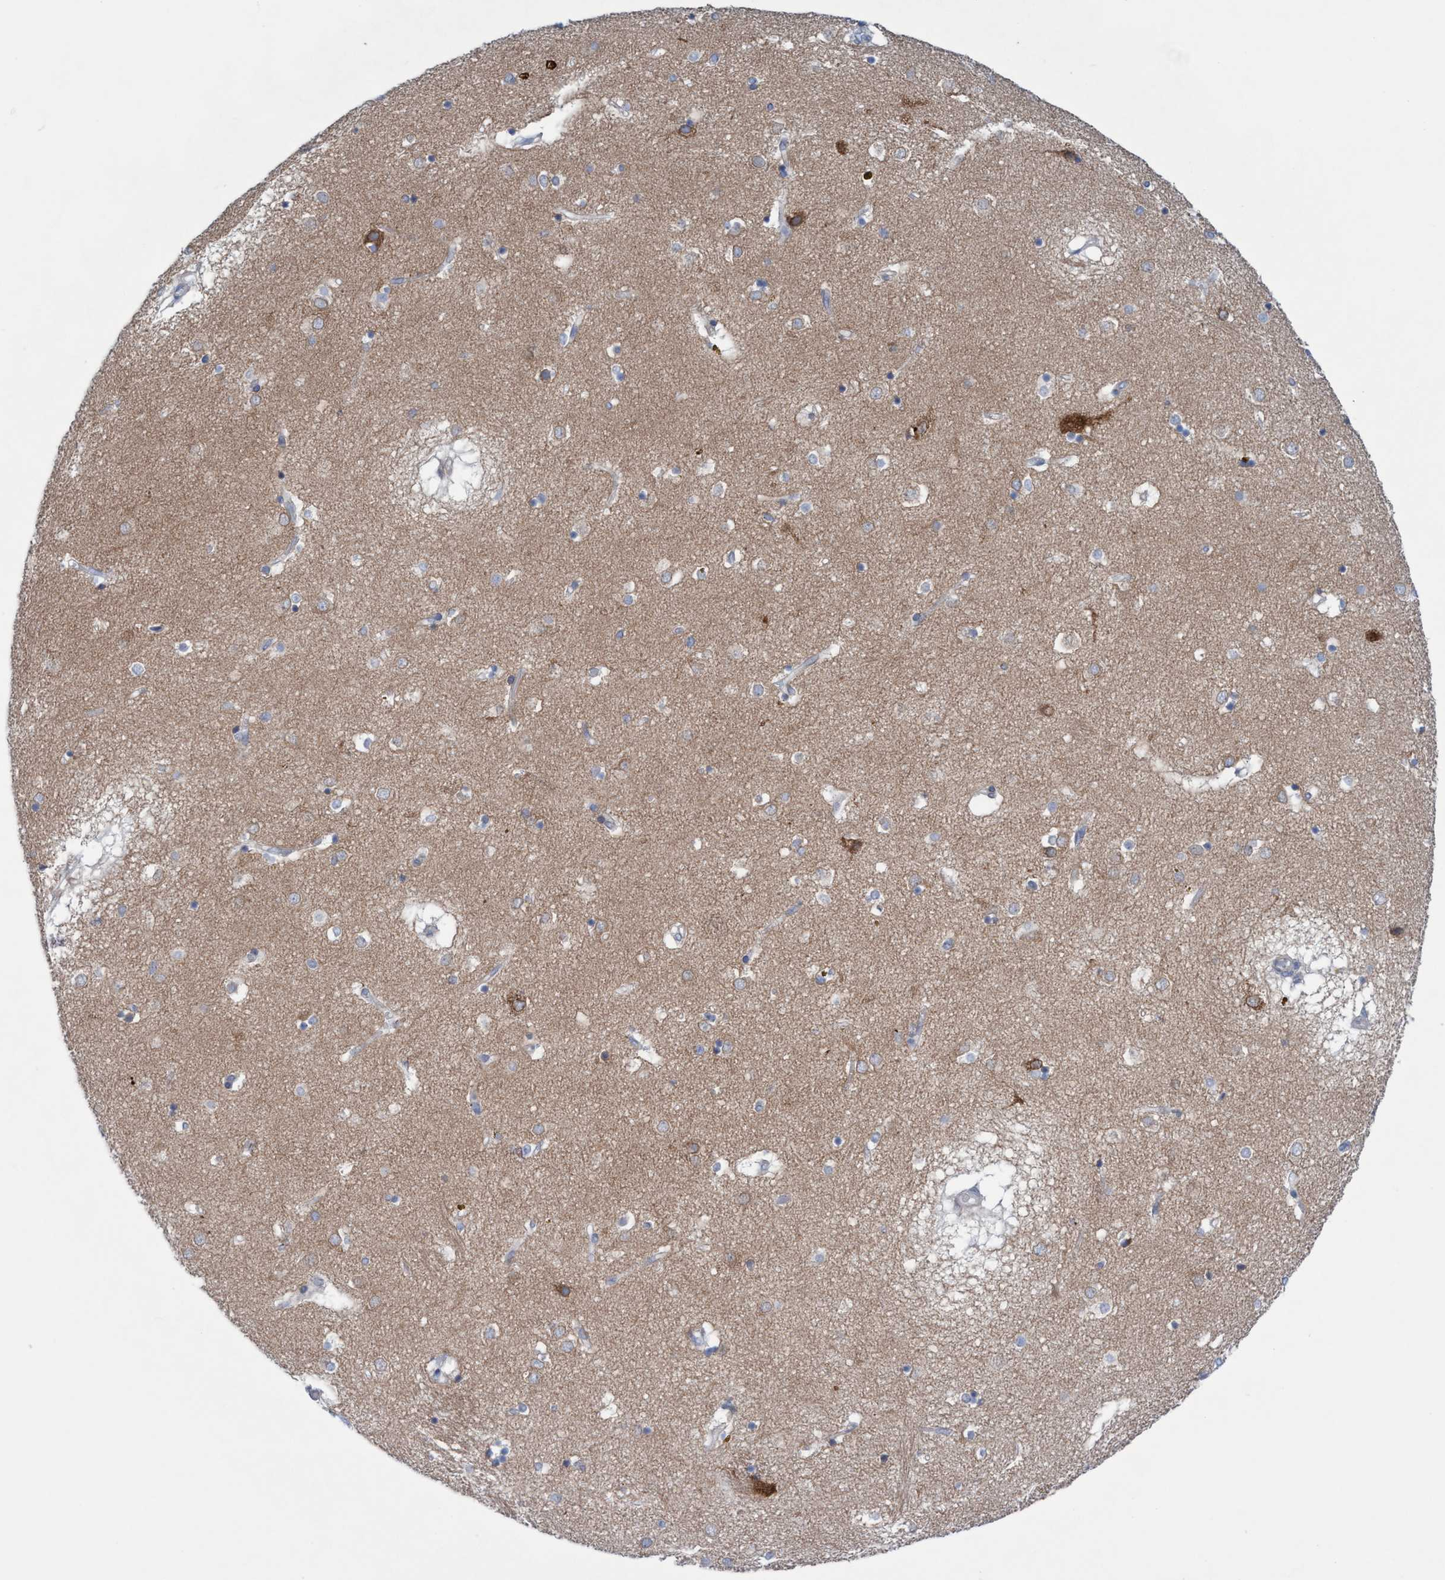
{"staining": {"intensity": "moderate", "quantity": "<25%", "location": "cytoplasmic/membranous"}, "tissue": "caudate", "cell_type": "Glial cells", "image_type": "normal", "snomed": [{"axis": "morphology", "description": "Normal tissue, NOS"}, {"axis": "topography", "description": "Lateral ventricle wall"}], "caption": "Protein expression analysis of unremarkable caudate displays moderate cytoplasmic/membranous positivity in about <25% of glial cells. Using DAB (brown) and hematoxylin (blue) stains, captured at high magnification using brightfield microscopy.", "gene": "RSAD1", "patient": {"sex": "male", "age": 70}}